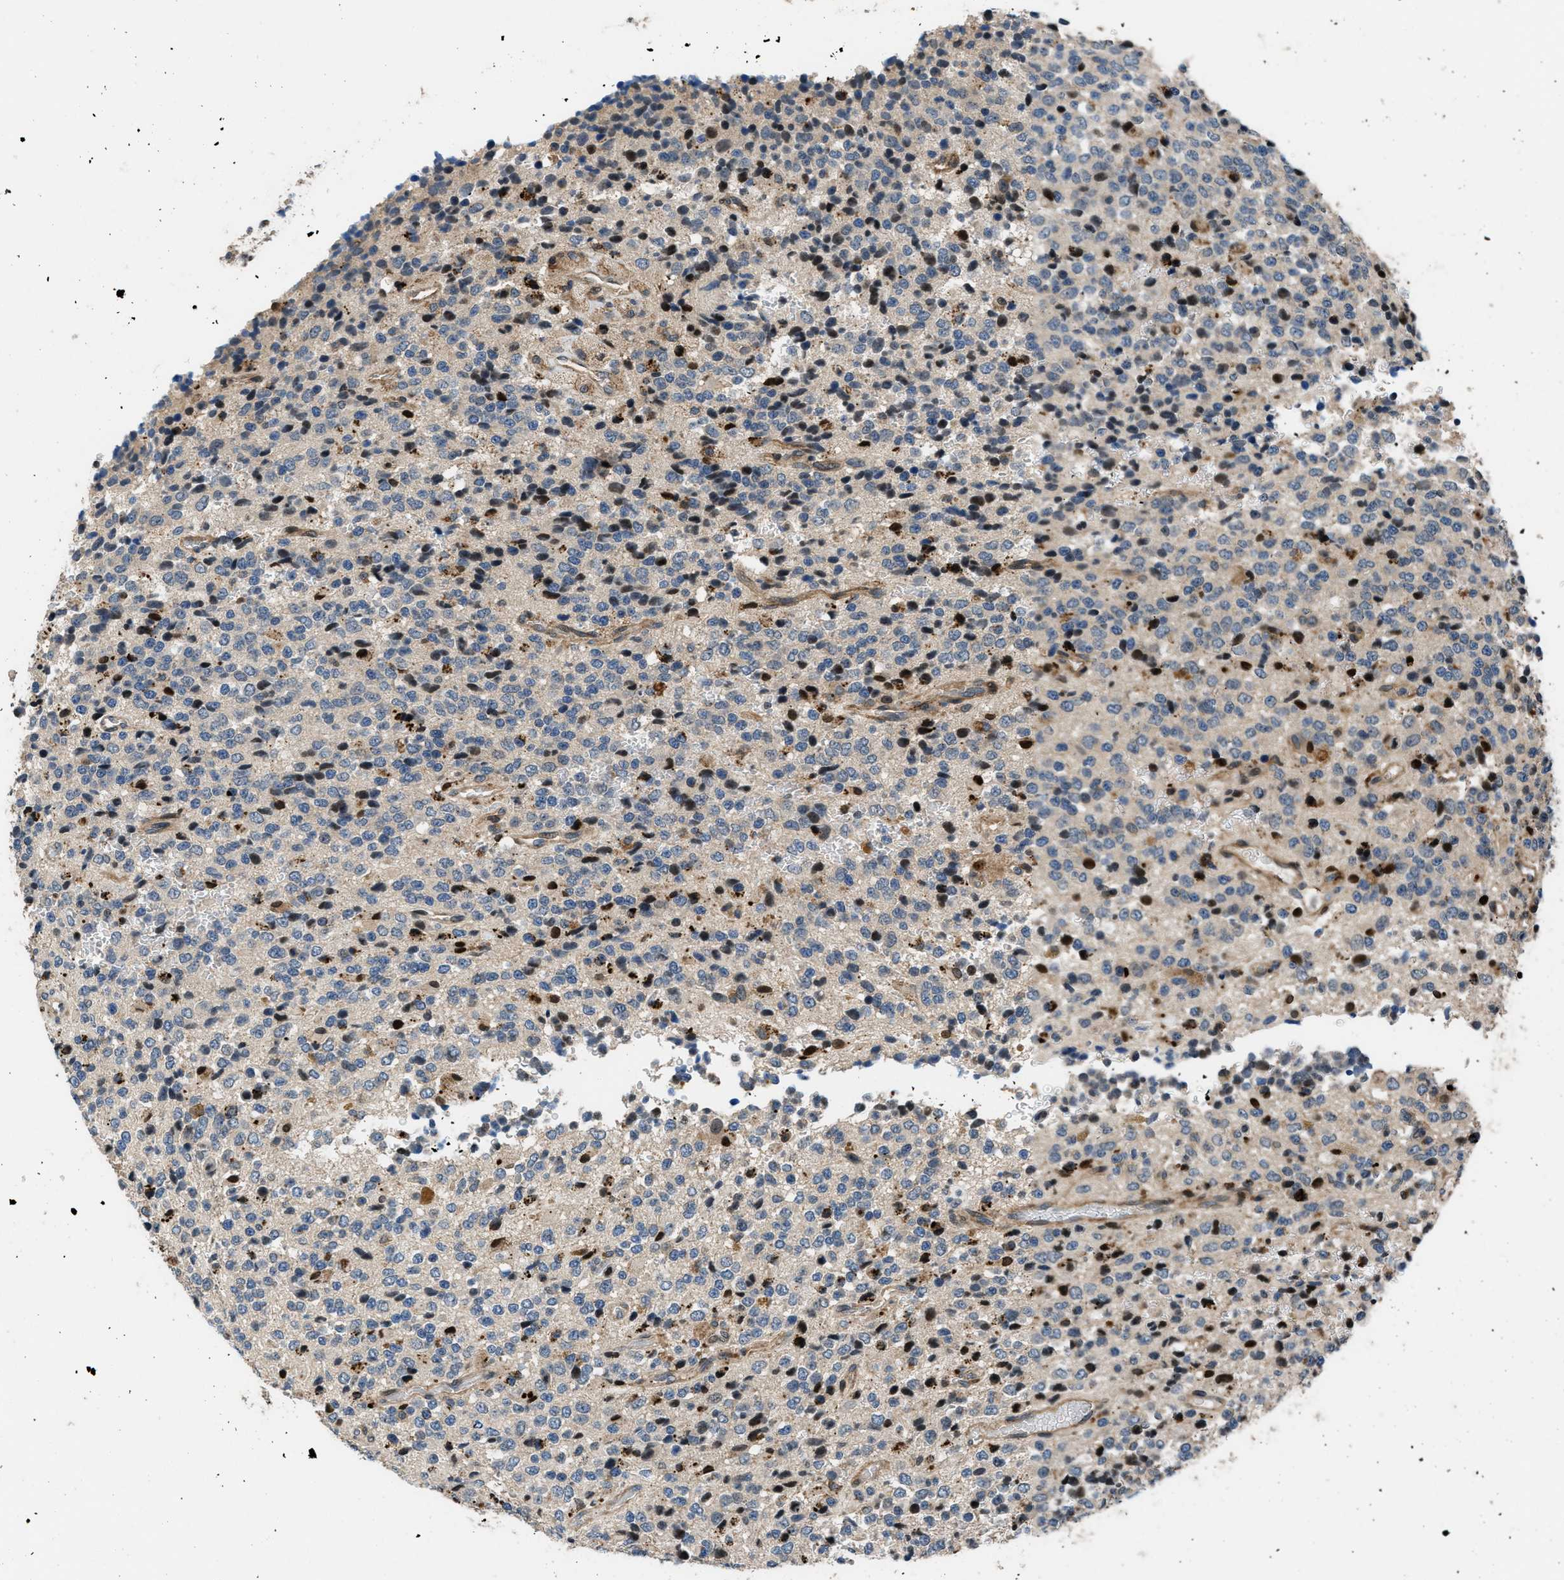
{"staining": {"intensity": "negative", "quantity": "none", "location": "none"}, "tissue": "glioma", "cell_type": "Tumor cells", "image_type": "cancer", "snomed": [{"axis": "morphology", "description": "Glioma, malignant, High grade"}, {"axis": "topography", "description": "pancreas cauda"}], "caption": "Immunohistochemistry (IHC) of glioma displays no staining in tumor cells.", "gene": "CTBS", "patient": {"sex": "male", "age": 60}}